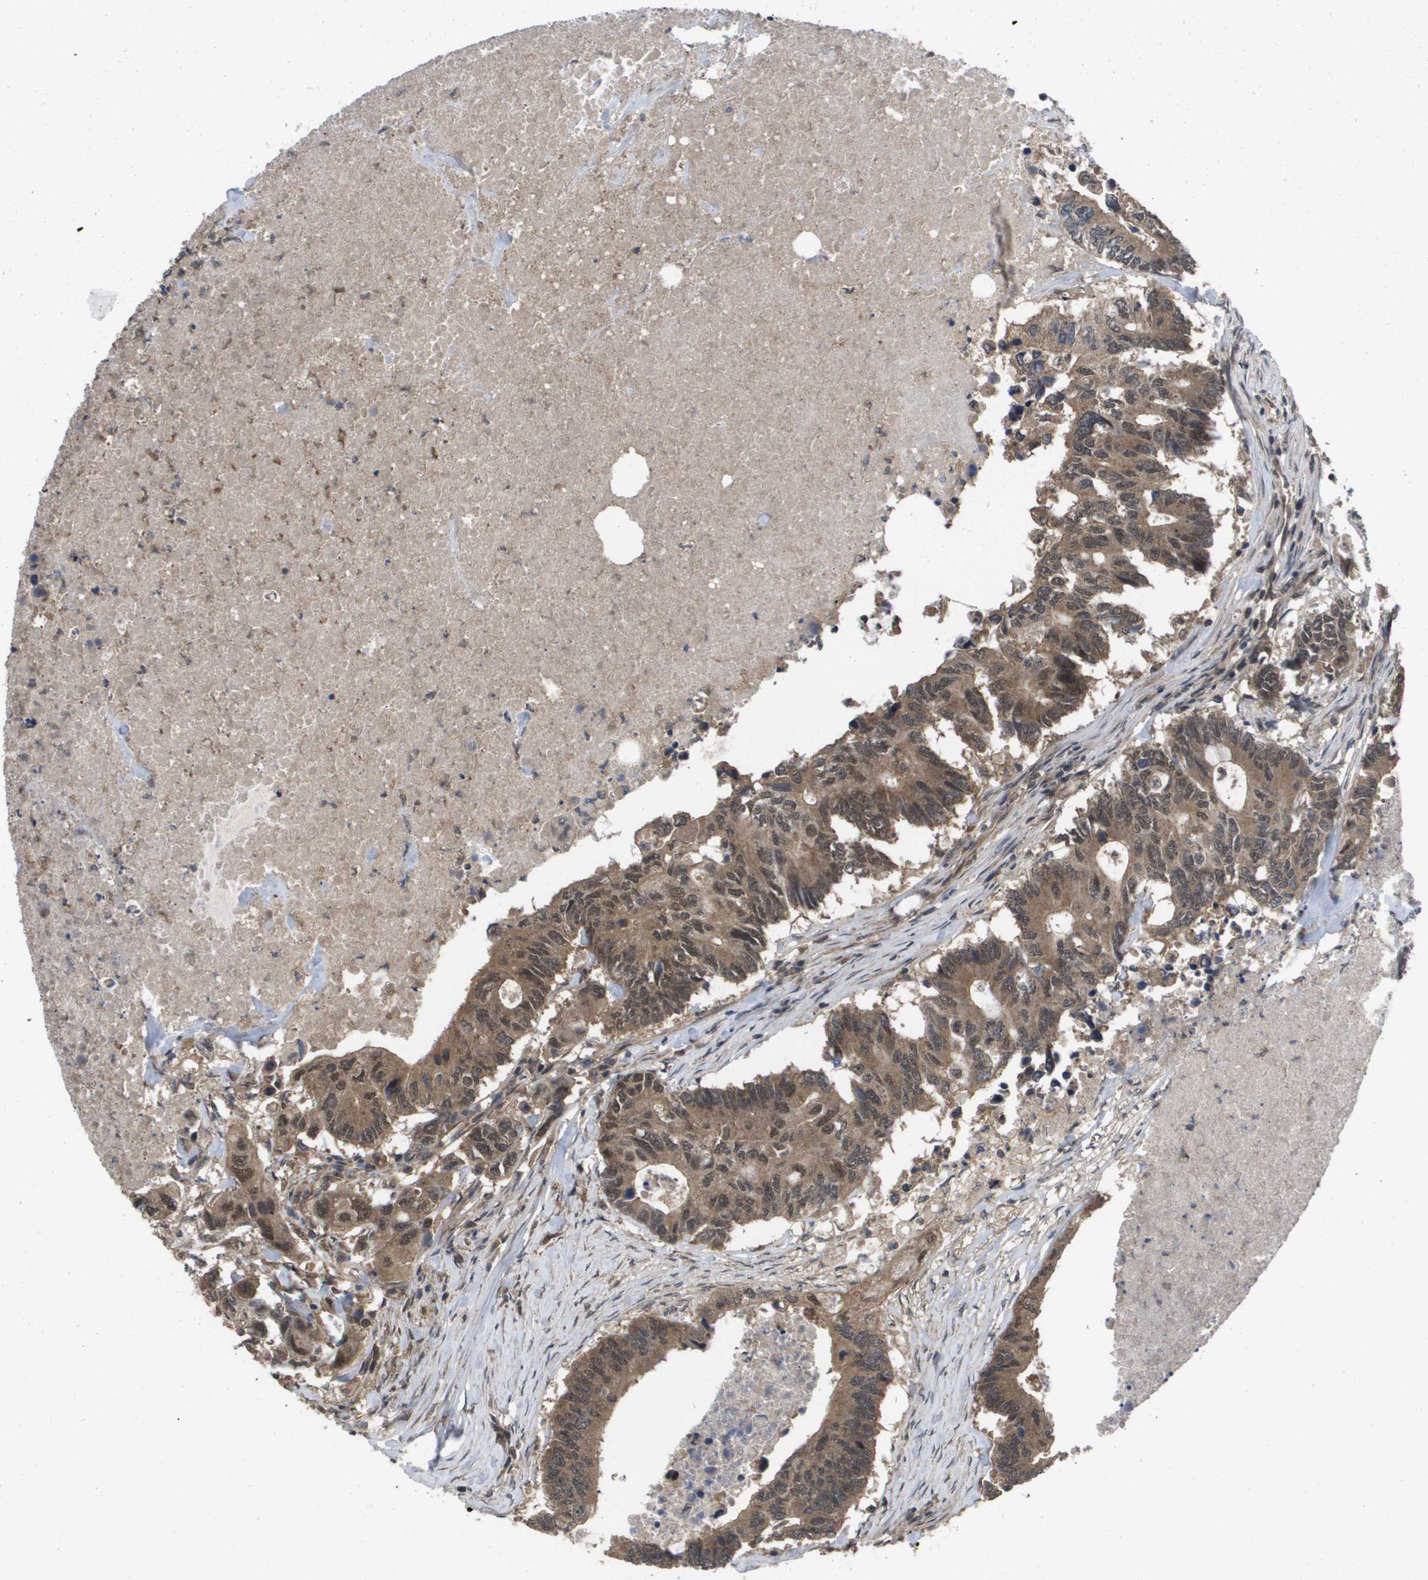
{"staining": {"intensity": "moderate", "quantity": ">75%", "location": "cytoplasmic/membranous"}, "tissue": "colorectal cancer", "cell_type": "Tumor cells", "image_type": "cancer", "snomed": [{"axis": "morphology", "description": "Adenocarcinoma, NOS"}, {"axis": "topography", "description": "Colon"}], "caption": "Immunohistochemistry histopathology image of neoplastic tissue: colorectal cancer (adenocarcinoma) stained using immunohistochemistry (IHC) shows medium levels of moderate protein expression localized specifically in the cytoplasmic/membranous of tumor cells, appearing as a cytoplasmic/membranous brown color.", "gene": "AMBRA1", "patient": {"sex": "male", "age": 71}}